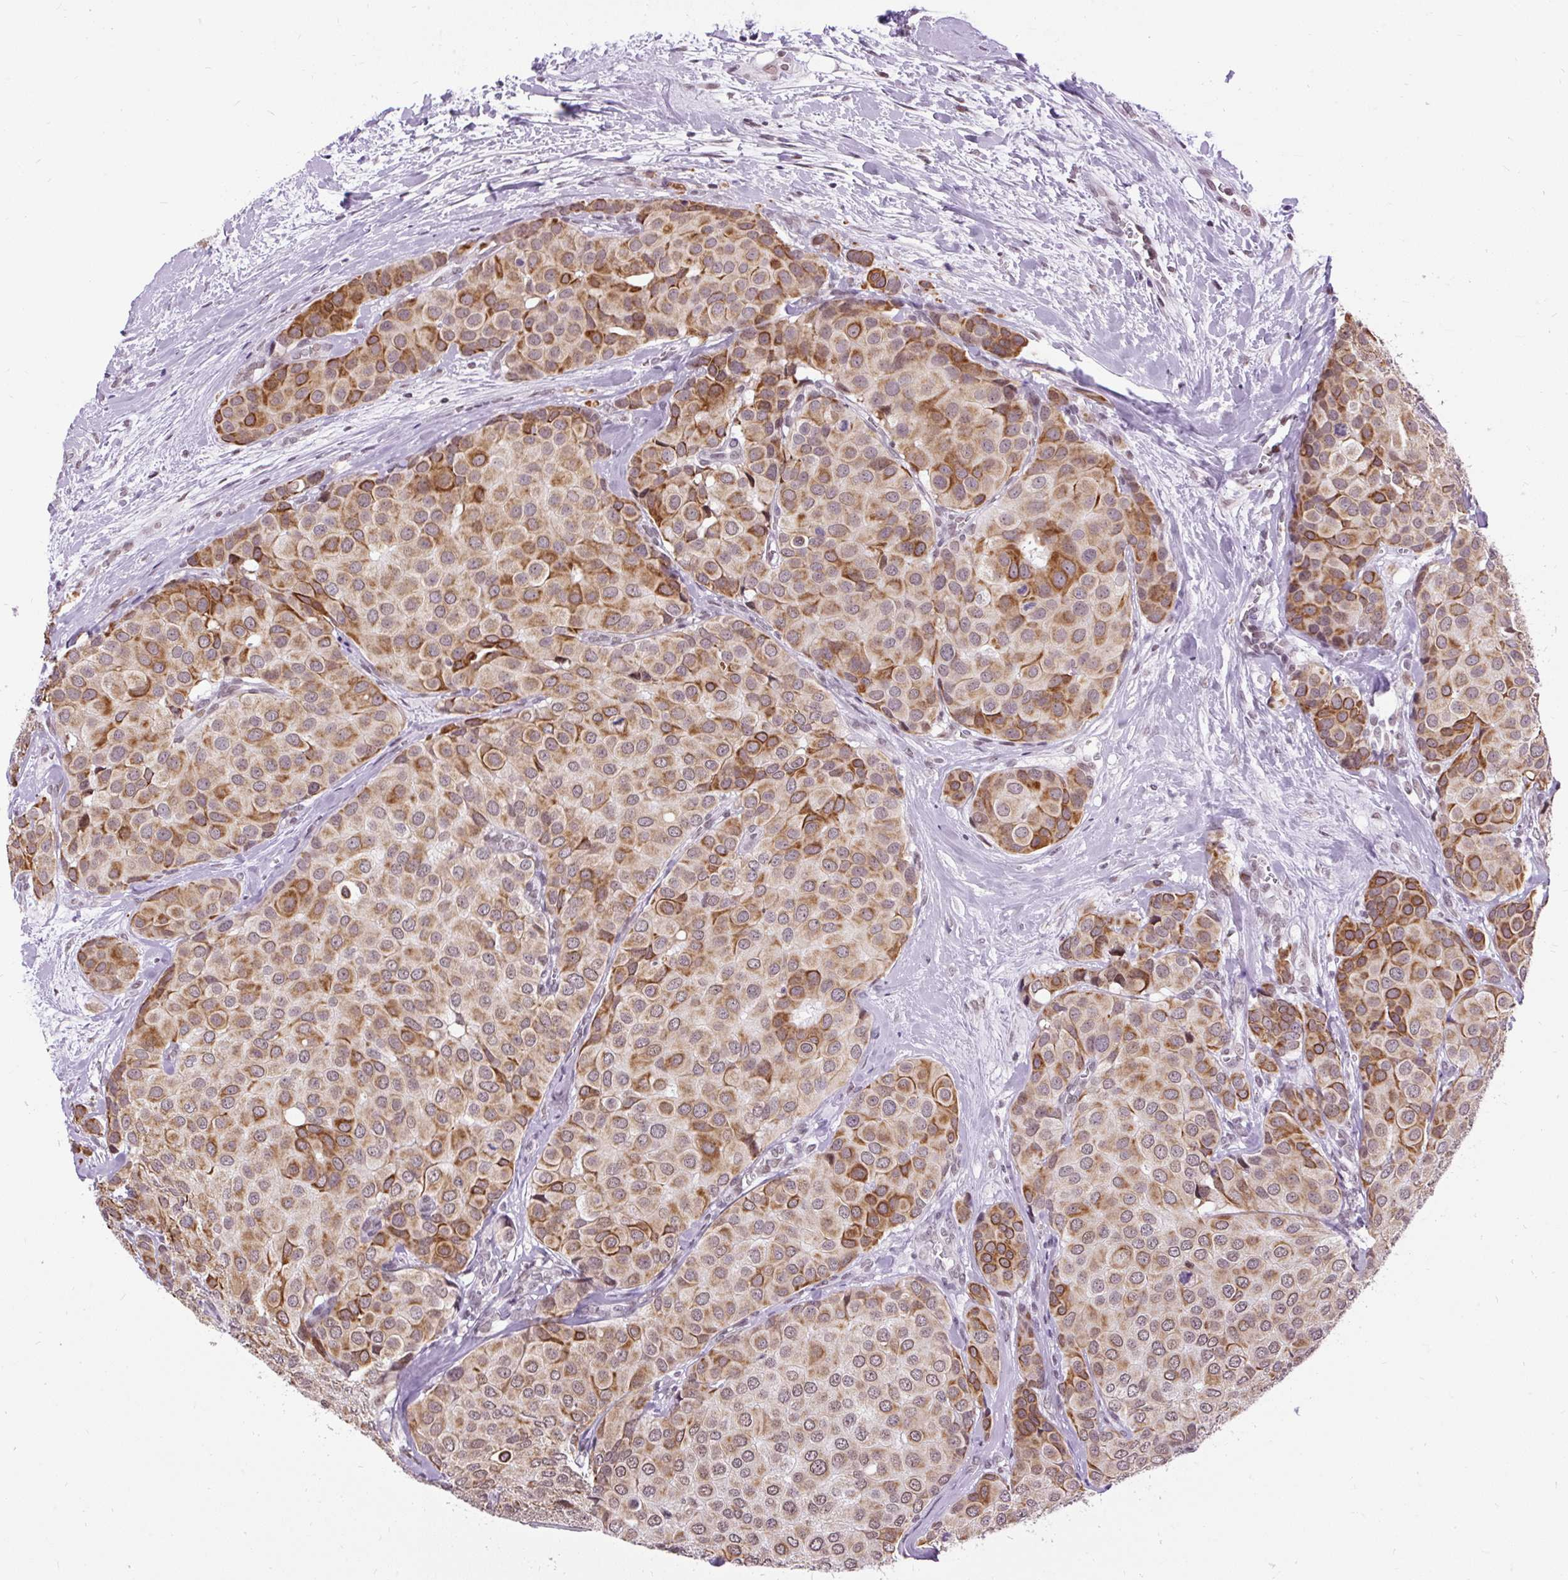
{"staining": {"intensity": "moderate", "quantity": ">75%", "location": "cytoplasmic/membranous"}, "tissue": "breast cancer", "cell_type": "Tumor cells", "image_type": "cancer", "snomed": [{"axis": "morphology", "description": "Duct carcinoma"}, {"axis": "topography", "description": "Breast"}], "caption": "High-power microscopy captured an immunohistochemistry micrograph of breast infiltrating ductal carcinoma, revealing moderate cytoplasmic/membranous positivity in about >75% of tumor cells. (Stains: DAB in brown, nuclei in blue, Microscopy: brightfield microscopy at high magnification).", "gene": "ZNF672", "patient": {"sex": "female", "age": 70}}